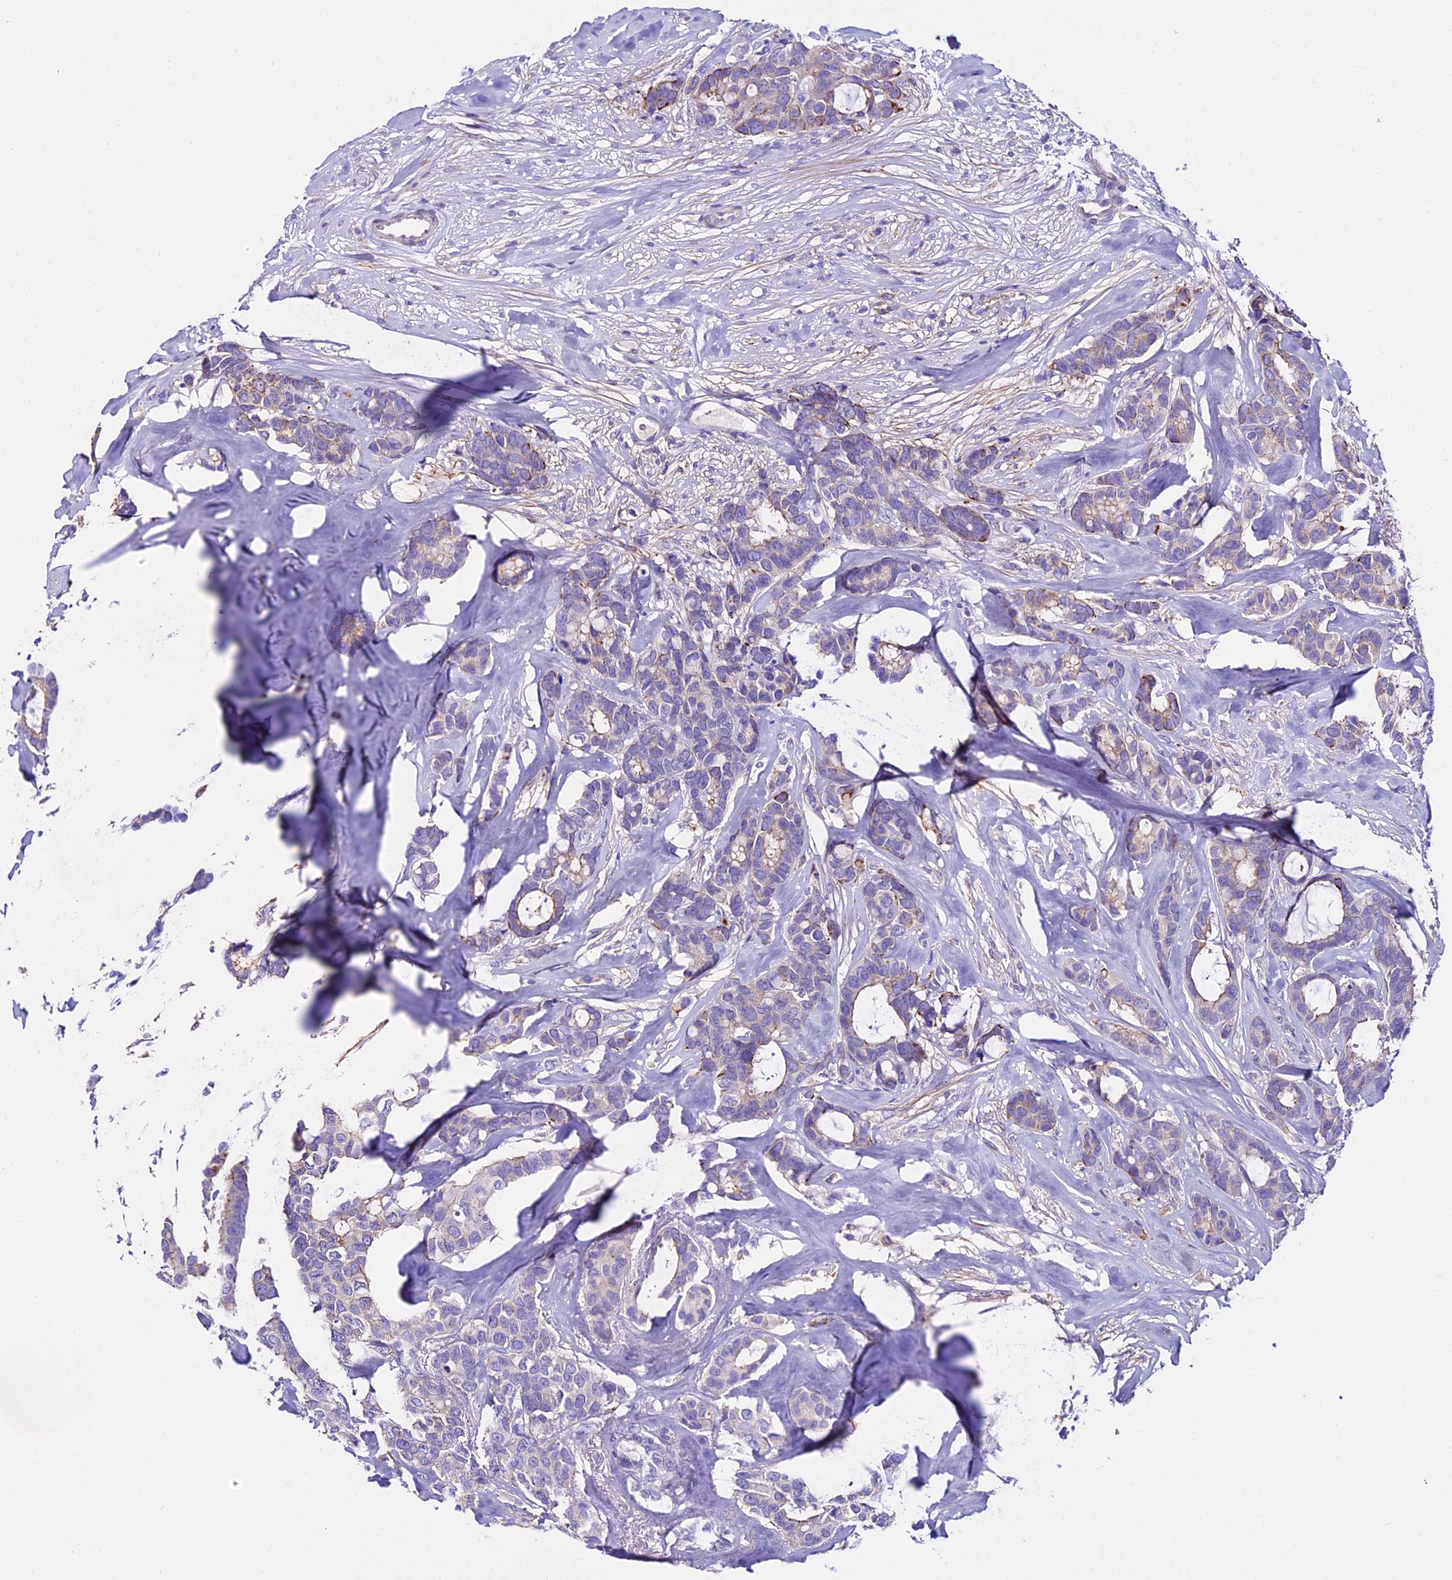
{"staining": {"intensity": "moderate", "quantity": "<25%", "location": "cytoplasmic/membranous"}, "tissue": "breast cancer", "cell_type": "Tumor cells", "image_type": "cancer", "snomed": [{"axis": "morphology", "description": "Duct carcinoma"}, {"axis": "topography", "description": "Breast"}], "caption": "This image demonstrates immunohistochemistry (IHC) staining of breast cancer, with low moderate cytoplasmic/membranous expression in about <25% of tumor cells.", "gene": "NOD2", "patient": {"sex": "female", "age": 87}}